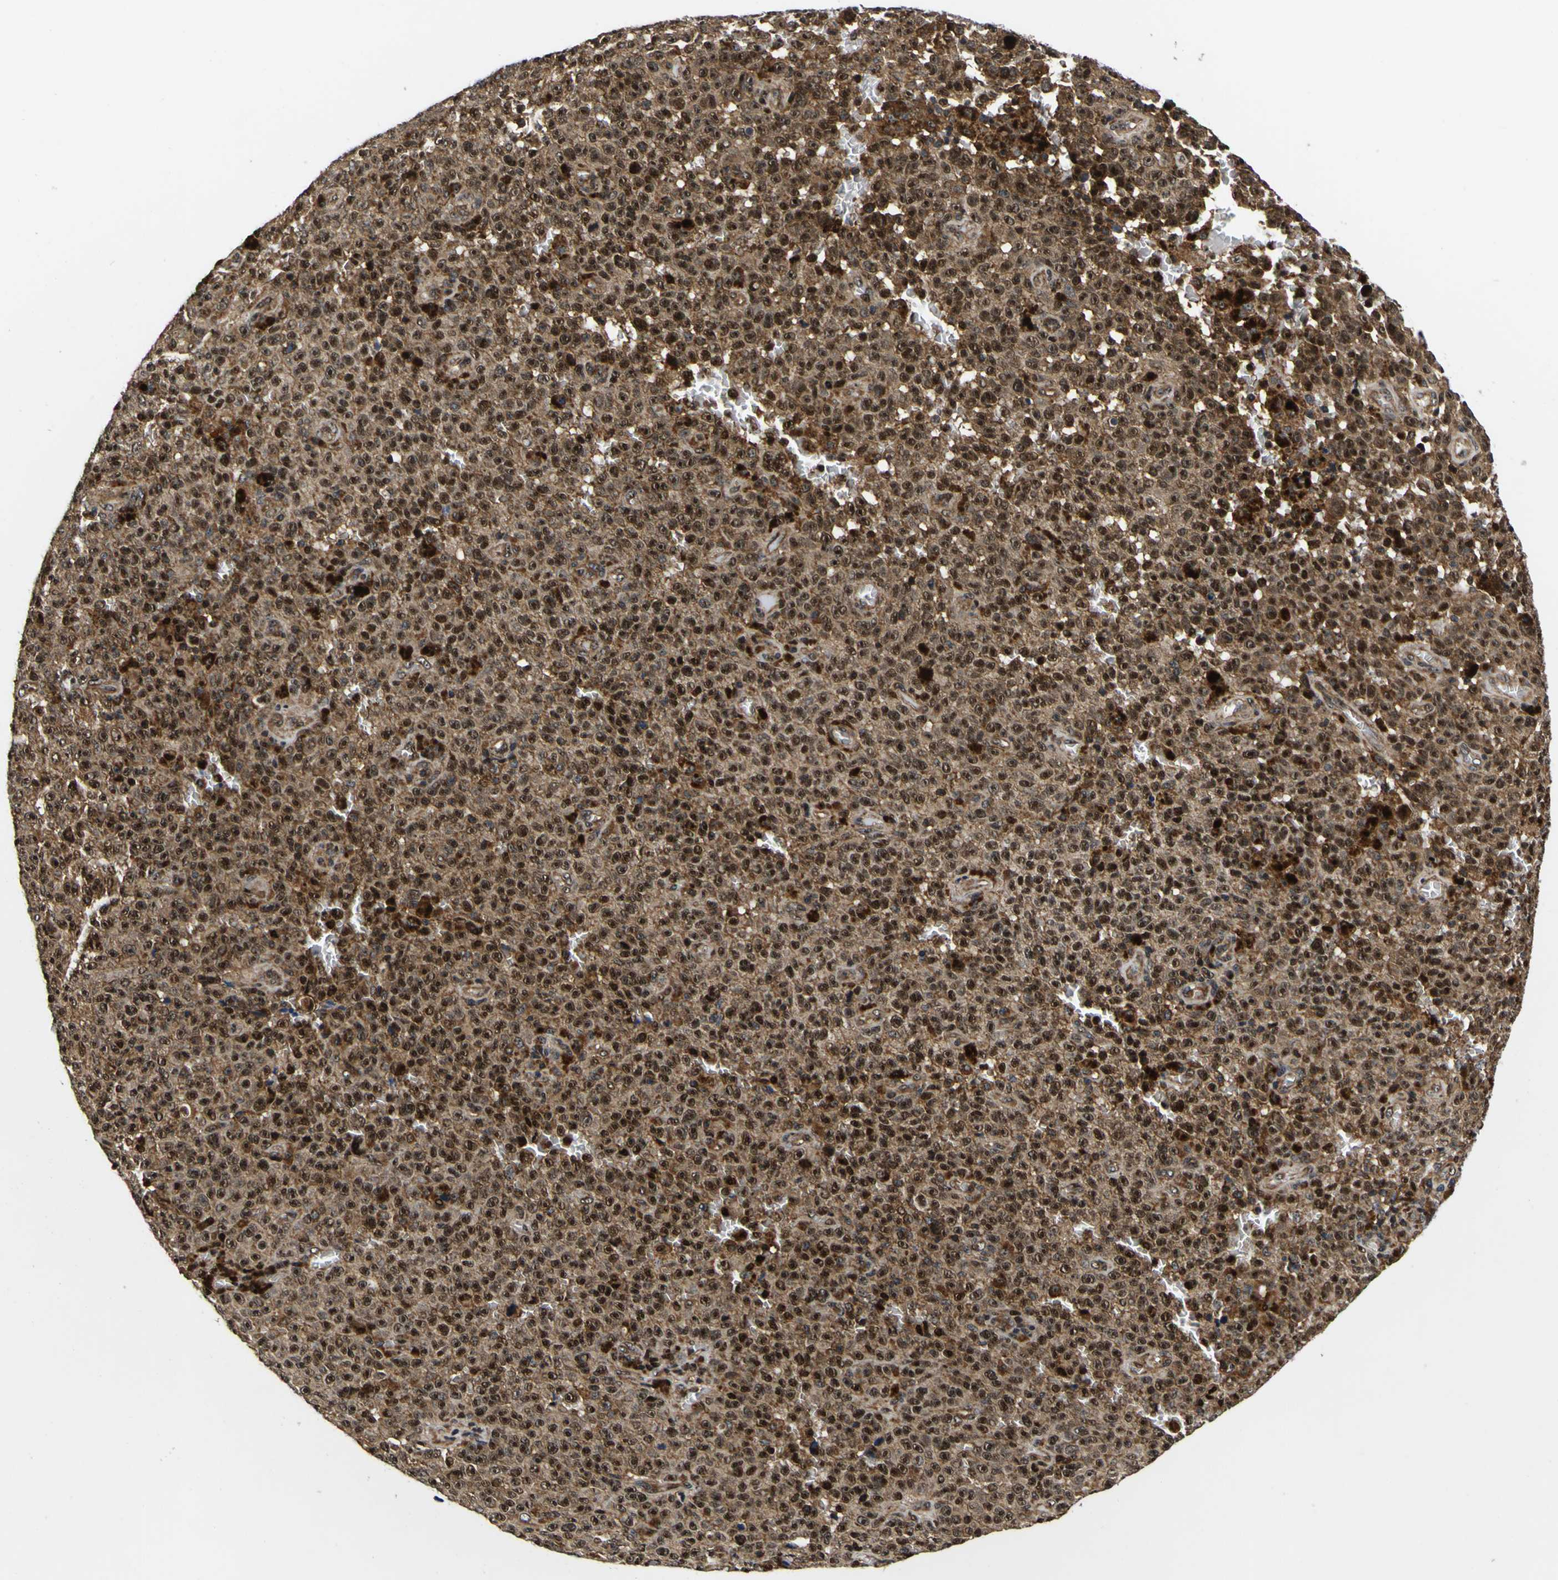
{"staining": {"intensity": "strong", "quantity": ">75%", "location": "cytoplasmic/membranous,nuclear"}, "tissue": "melanoma", "cell_type": "Tumor cells", "image_type": "cancer", "snomed": [{"axis": "morphology", "description": "Malignant melanoma, NOS"}, {"axis": "topography", "description": "Skin"}], "caption": "Human melanoma stained with a protein marker shows strong staining in tumor cells.", "gene": "LRP4", "patient": {"sex": "female", "age": 82}}